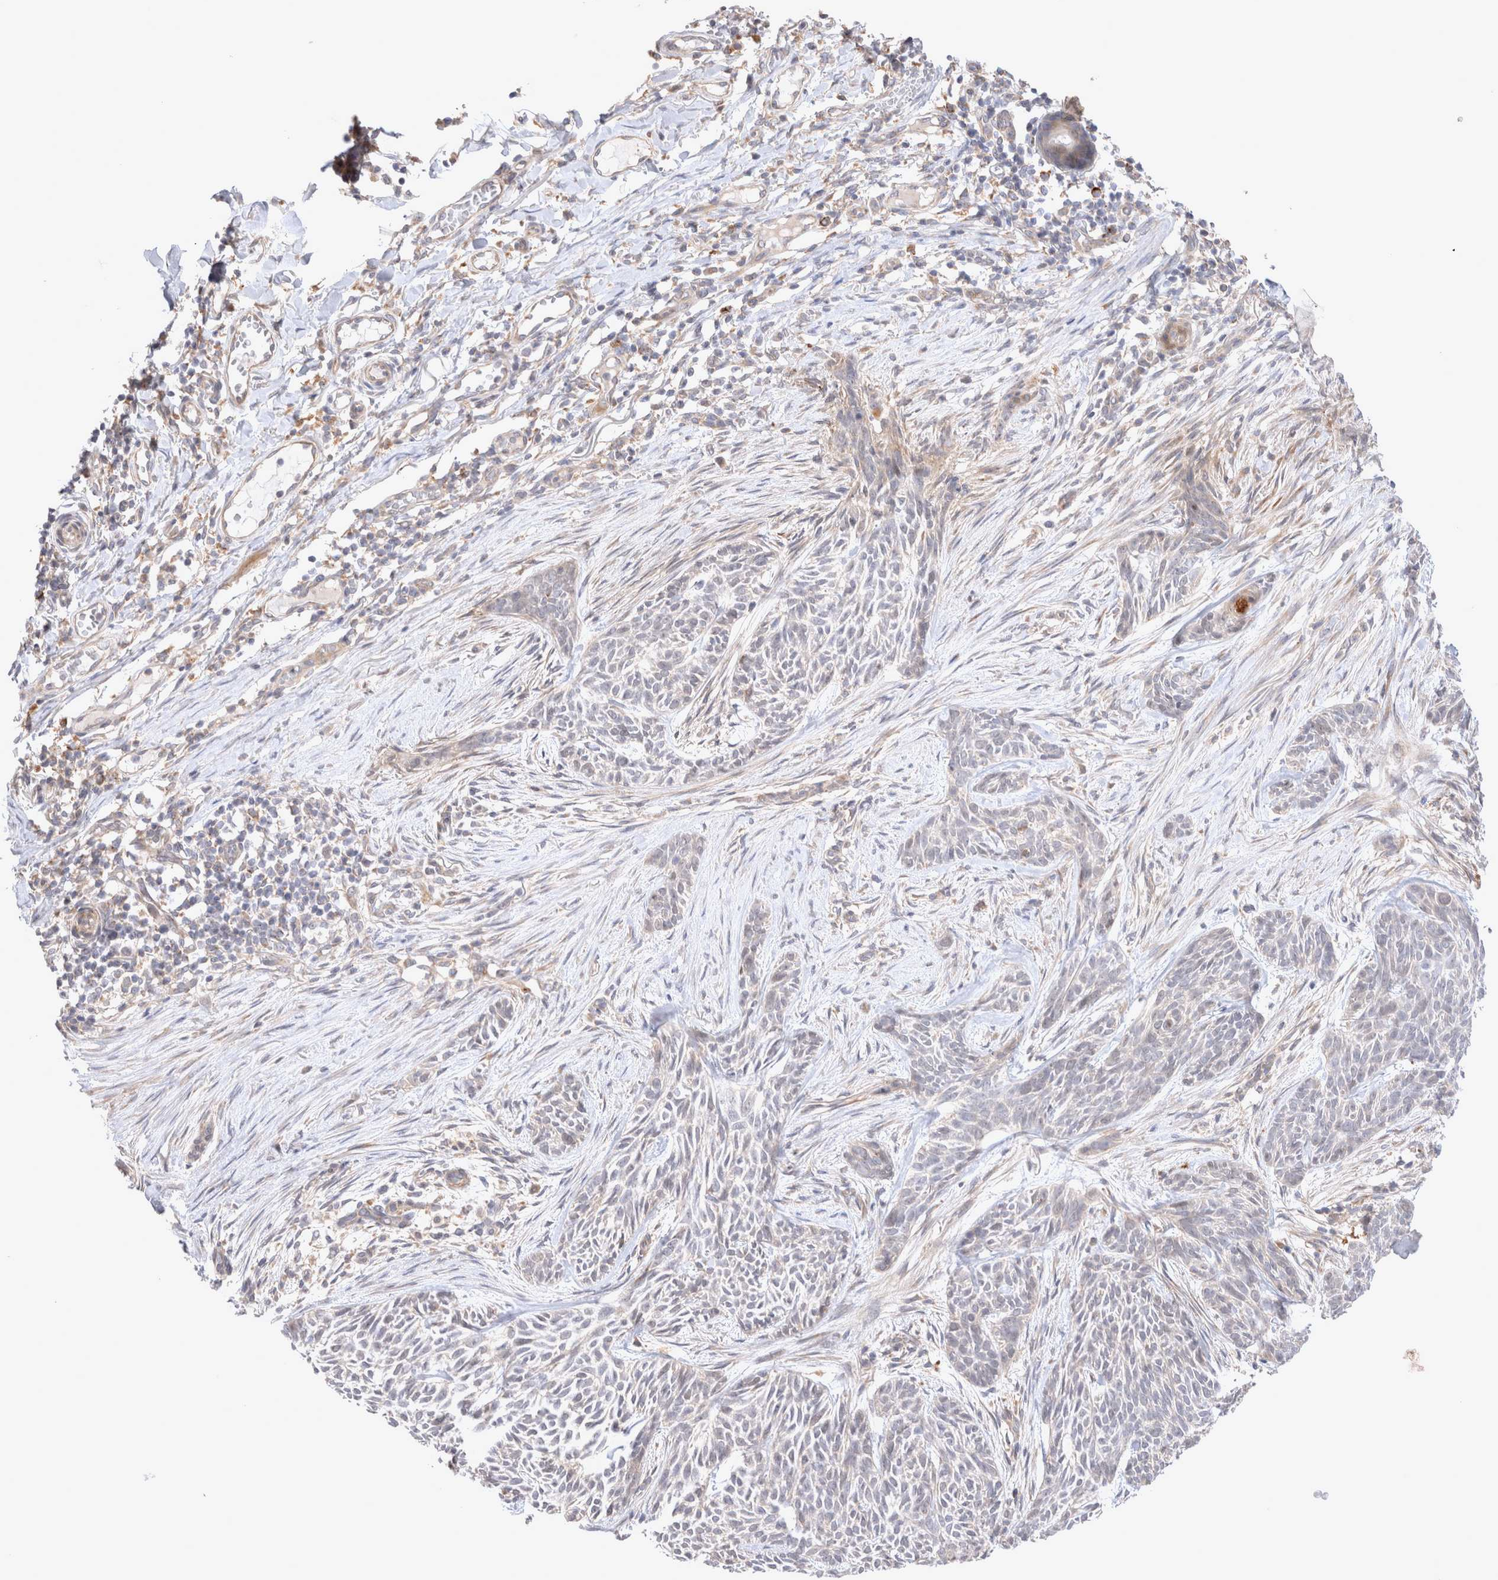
{"staining": {"intensity": "negative", "quantity": "none", "location": "none"}, "tissue": "skin cancer", "cell_type": "Tumor cells", "image_type": "cancer", "snomed": [{"axis": "morphology", "description": "Basal cell carcinoma"}, {"axis": "topography", "description": "Skin"}], "caption": "The IHC photomicrograph has no significant staining in tumor cells of skin cancer tissue.", "gene": "NPC1", "patient": {"sex": "female", "age": 59}}